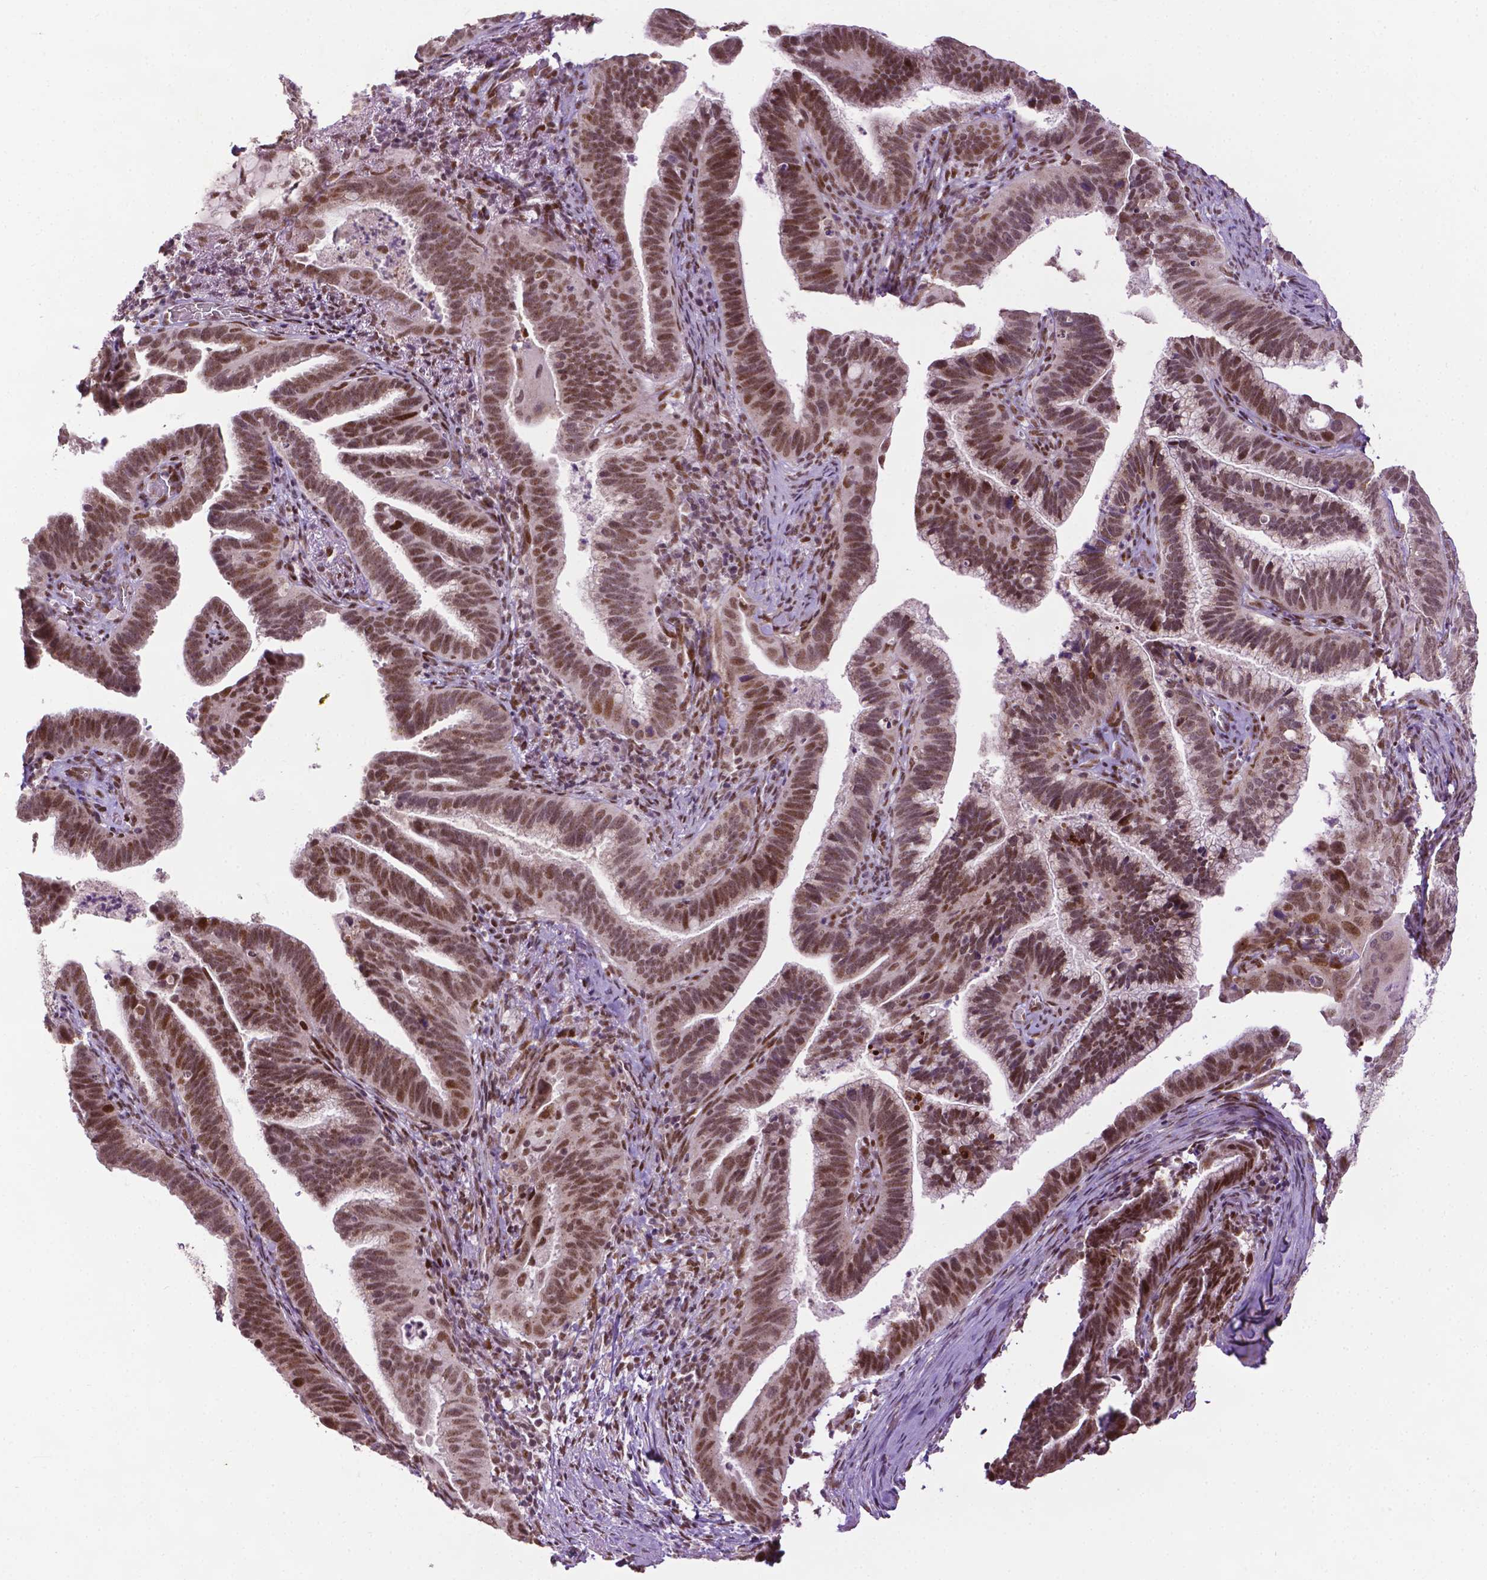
{"staining": {"intensity": "moderate", "quantity": ">75%", "location": "nuclear"}, "tissue": "cervical cancer", "cell_type": "Tumor cells", "image_type": "cancer", "snomed": [{"axis": "morphology", "description": "Adenocarcinoma, NOS"}, {"axis": "topography", "description": "Cervix"}], "caption": "This is an image of immunohistochemistry staining of cervical adenocarcinoma, which shows moderate staining in the nuclear of tumor cells.", "gene": "ZNF41", "patient": {"sex": "female", "age": 61}}